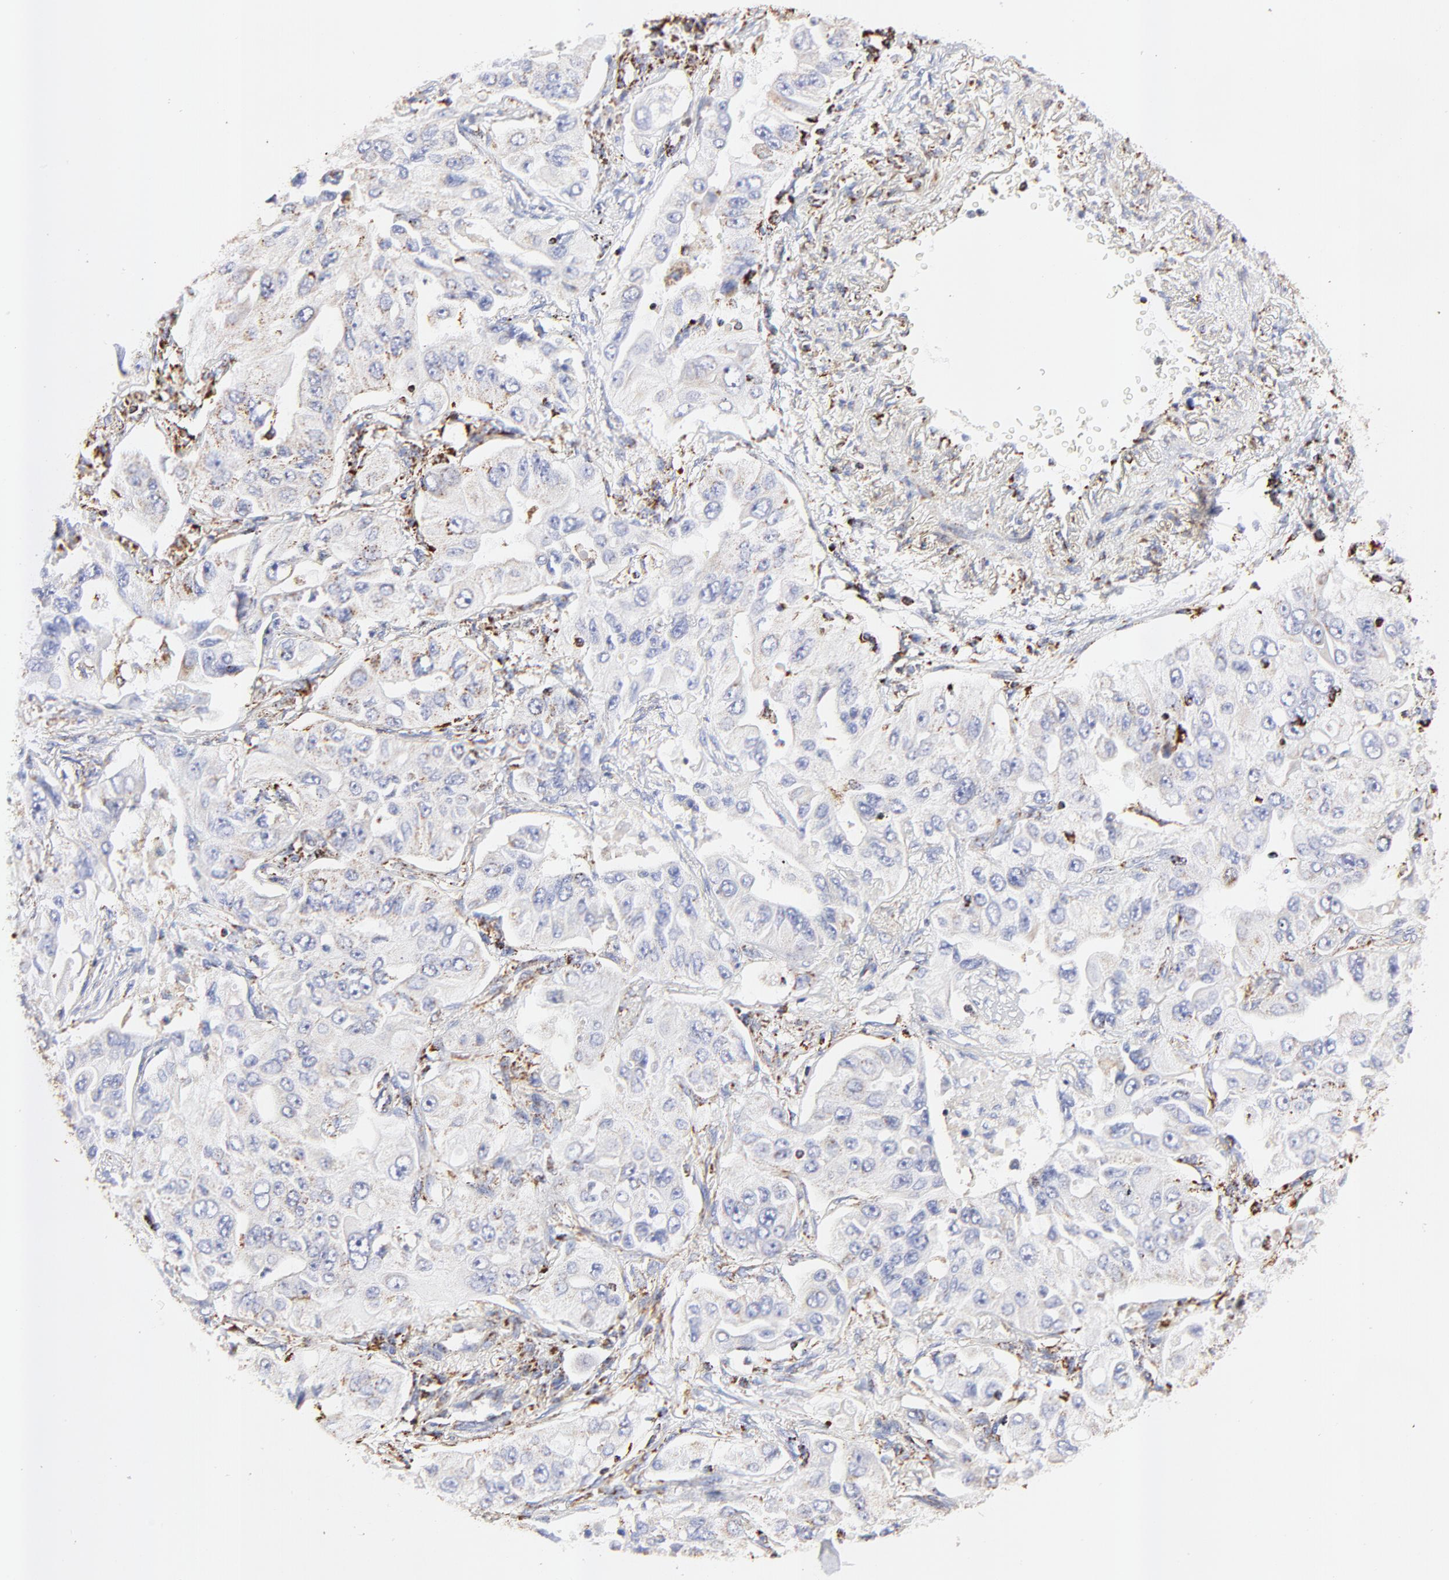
{"staining": {"intensity": "weak", "quantity": "25%-75%", "location": "cytoplasmic/membranous"}, "tissue": "lung cancer", "cell_type": "Tumor cells", "image_type": "cancer", "snomed": [{"axis": "morphology", "description": "Adenocarcinoma, NOS"}, {"axis": "topography", "description": "Lung"}], "caption": "Lung adenocarcinoma stained with a brown dye displays weak cytoplasmic/membranous positive positivity in approximately 25%-75% of tumor cells.", "gene": "COX4I1", "patient": {"sex": "male", "age": 84}}